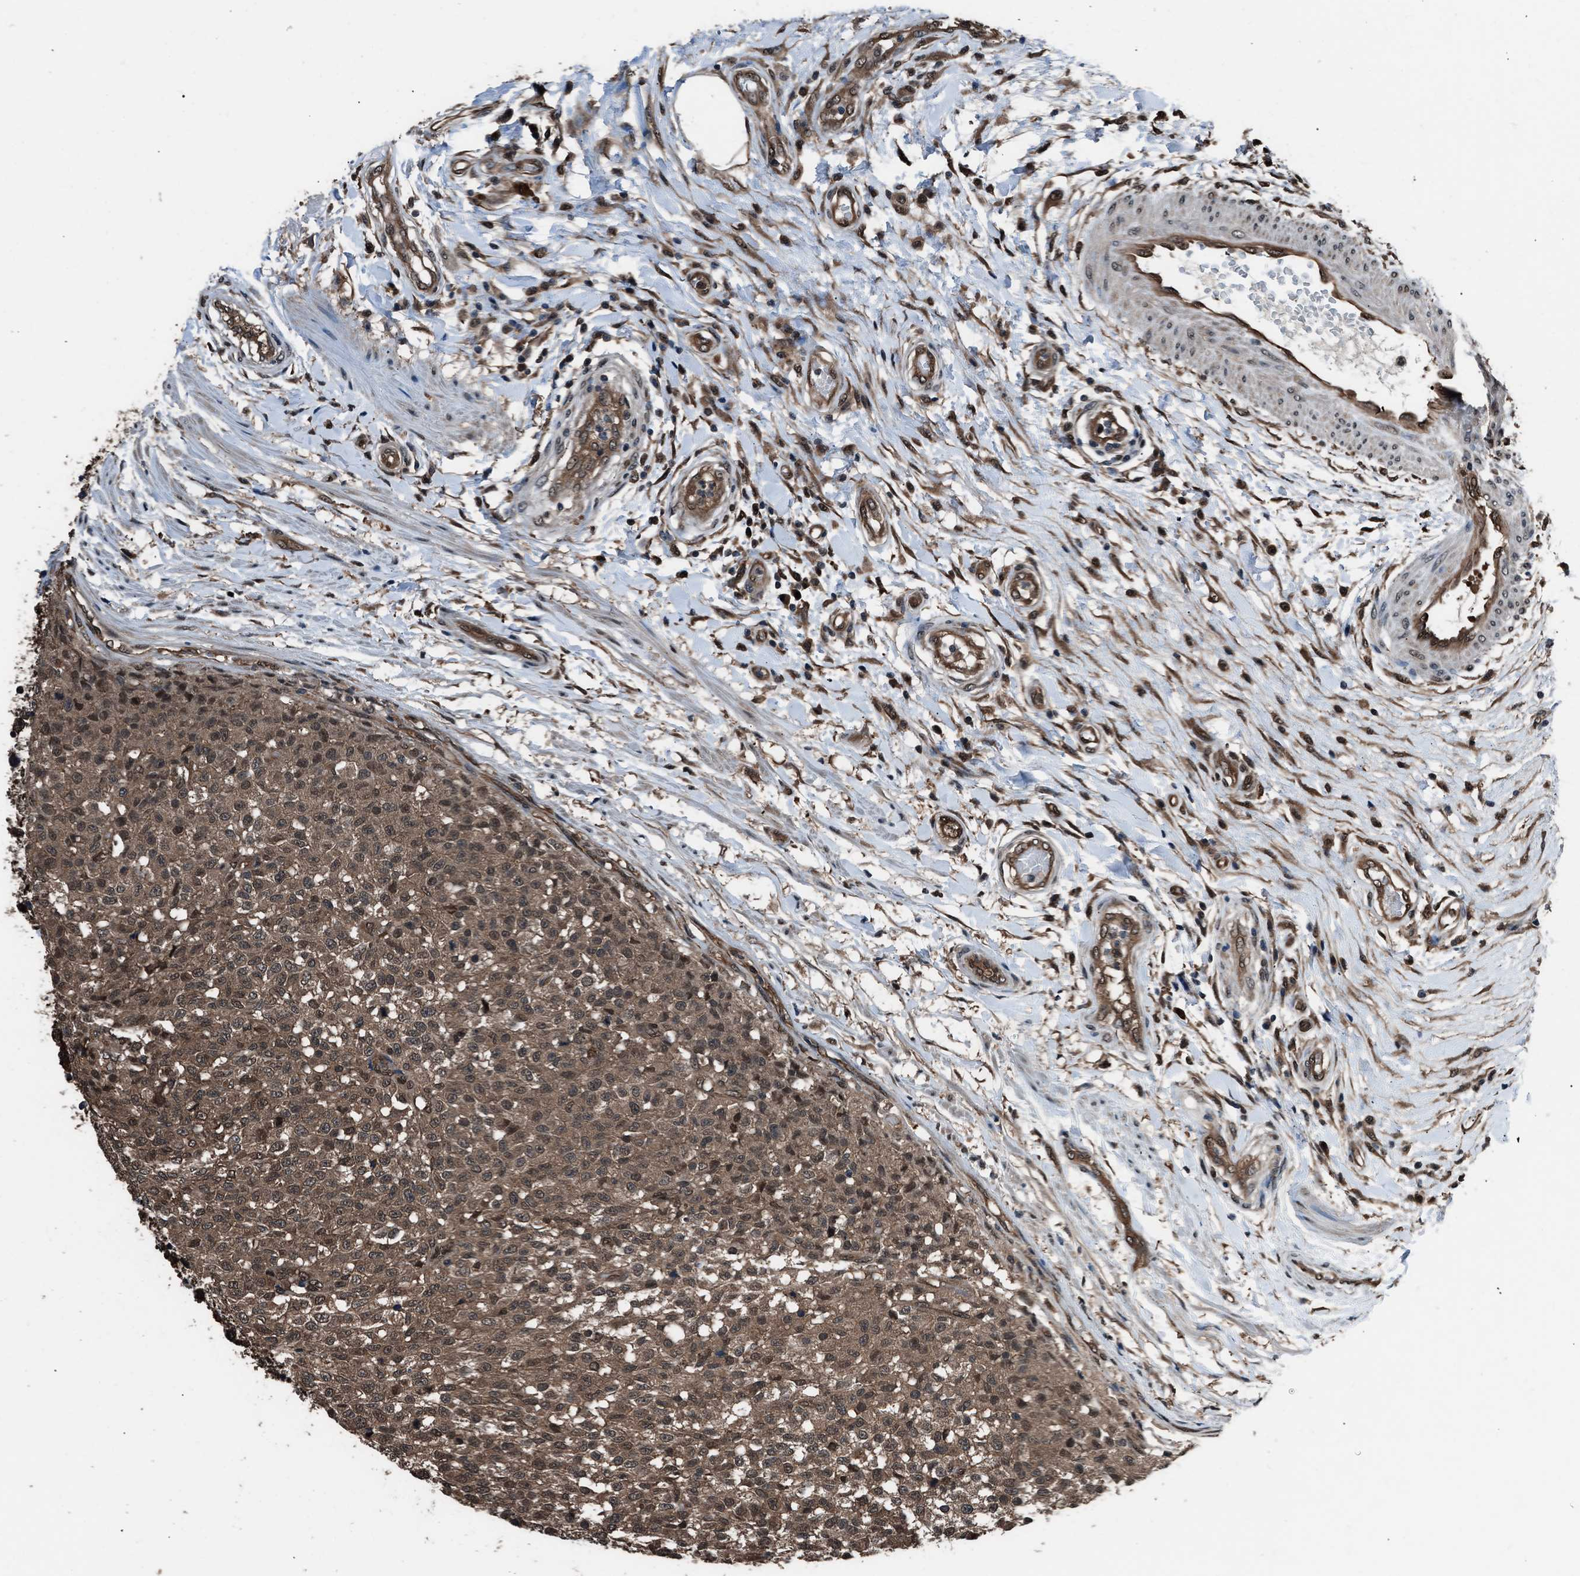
{"staining": {"intensity": "moderate", "quantity": ">75%", "location": "cytoplasmic/membranous,nuclear"}, "tissue": "testis cancer", "cell_type": "Tumor cells", "image_type": "cancer", "snomed": [{"axis": "morphology", "description": "Seminoma, NOS"}, {"axis": "topography", "description": "Testis"}], "caption": "IHC micrograph of neoplastic tissue: human testis cancer stained using immunohistochemistry shows medium levels of moderate protein expression localized specifically in the cytoplasmic/membranous and nuclear of tumor cells, appearing as a cytoplasmic/membranous and nuclear brown color.", "gene": "YWHAG", "patient": {"sex": "male", "age": 59}}